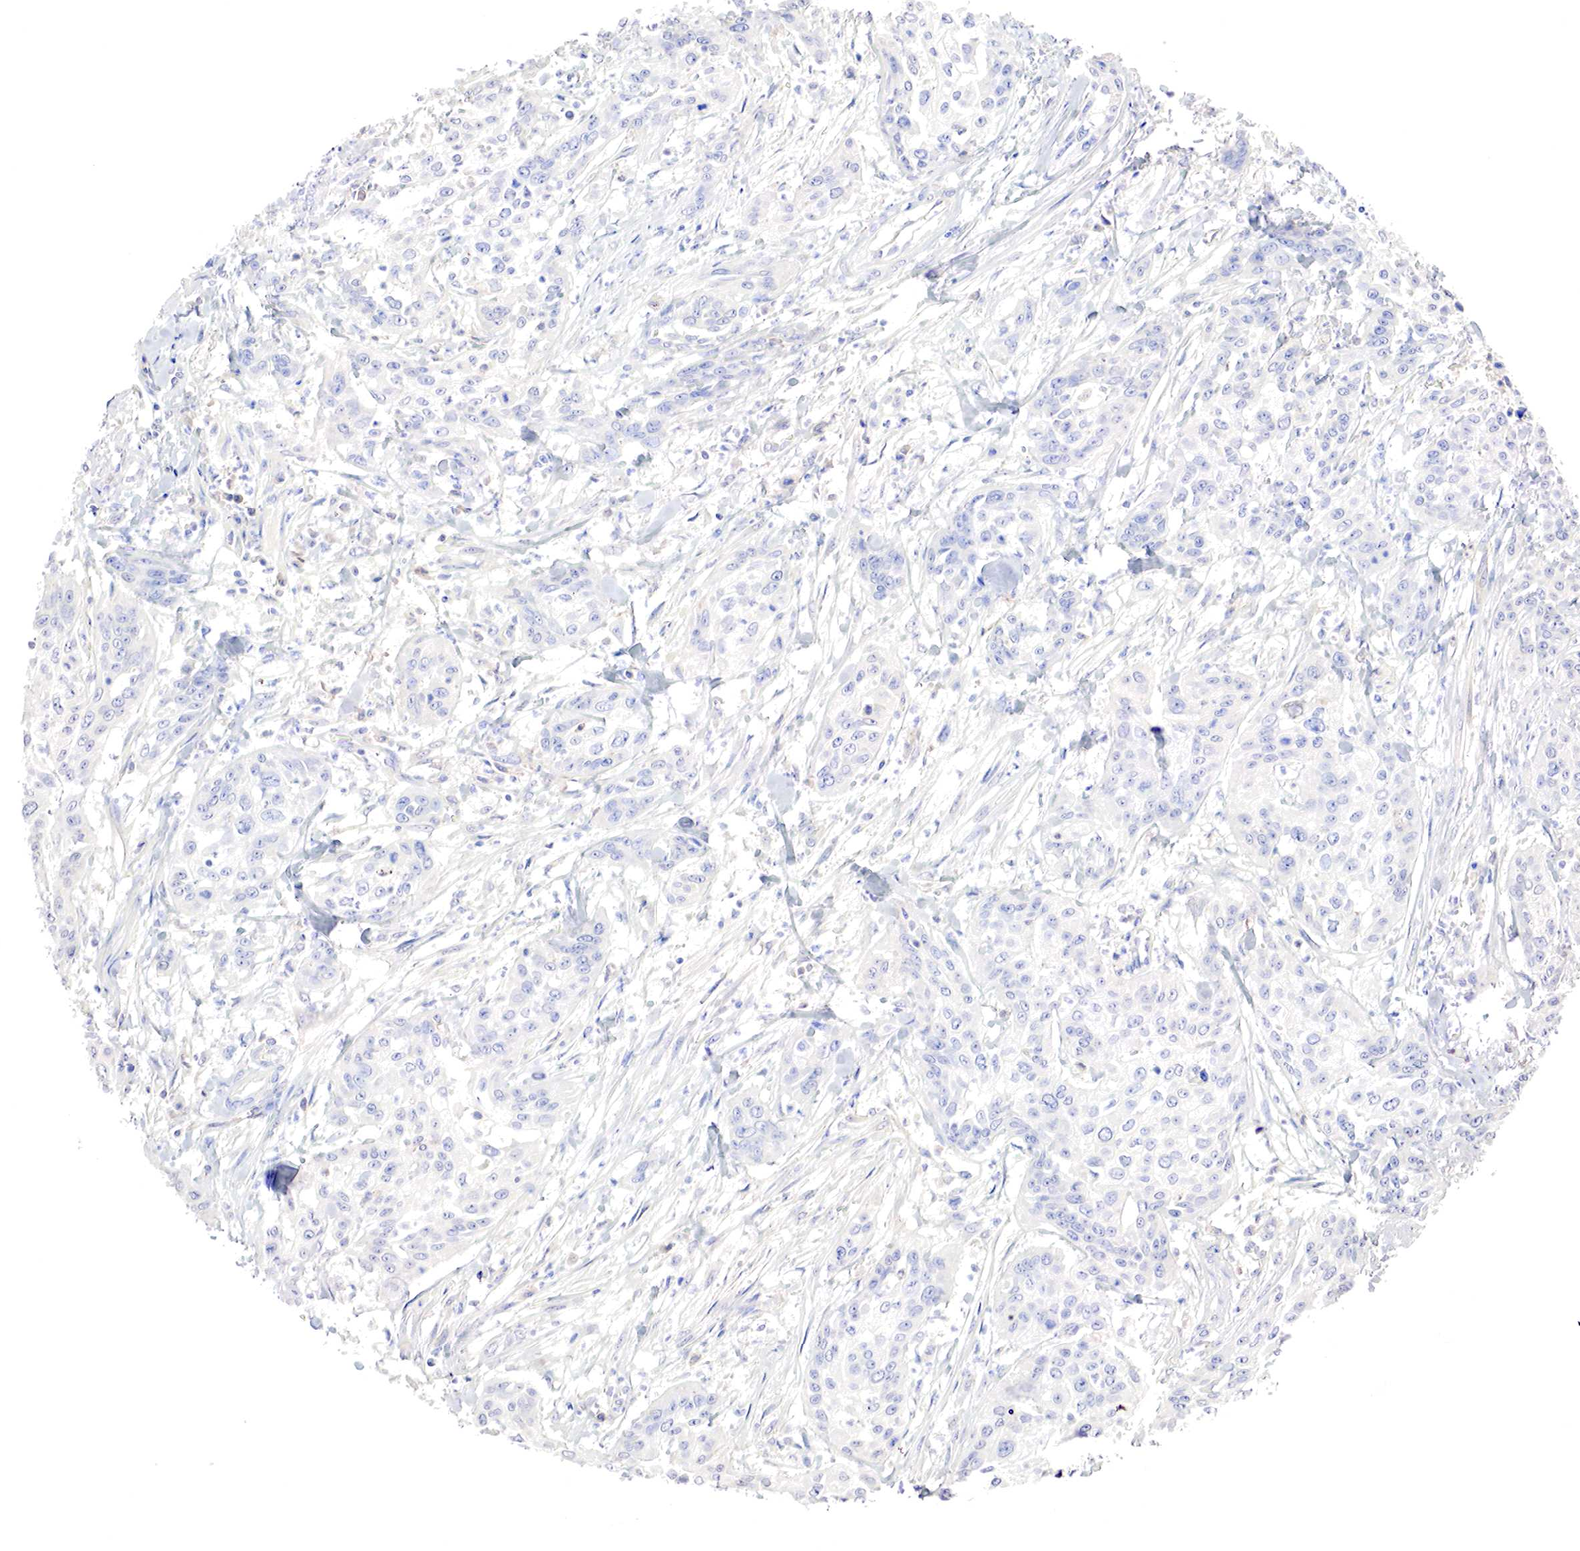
{"staining": {"intensity": "negative", "quantity": "none", "location": "none"}, "tissue": "cervical cancer", "cell_type": "Tumor cells", "image_type": "cancer", "snomed": [{"axis": "morphology", "description": "Squamous cell carcinoma, NOS"}, {"axis": "topography", "description": "Cervix"}], "caption": "Tumor cells are negative for protein expression in human cervical cancer. (DAB (3,3'-diaminobenzidine) immunohistochemistry (IHC) visualized using brightfield microscopy, high magnification).", "gene": "GATA1", "patient": {"sex": "female", "age": 41}}